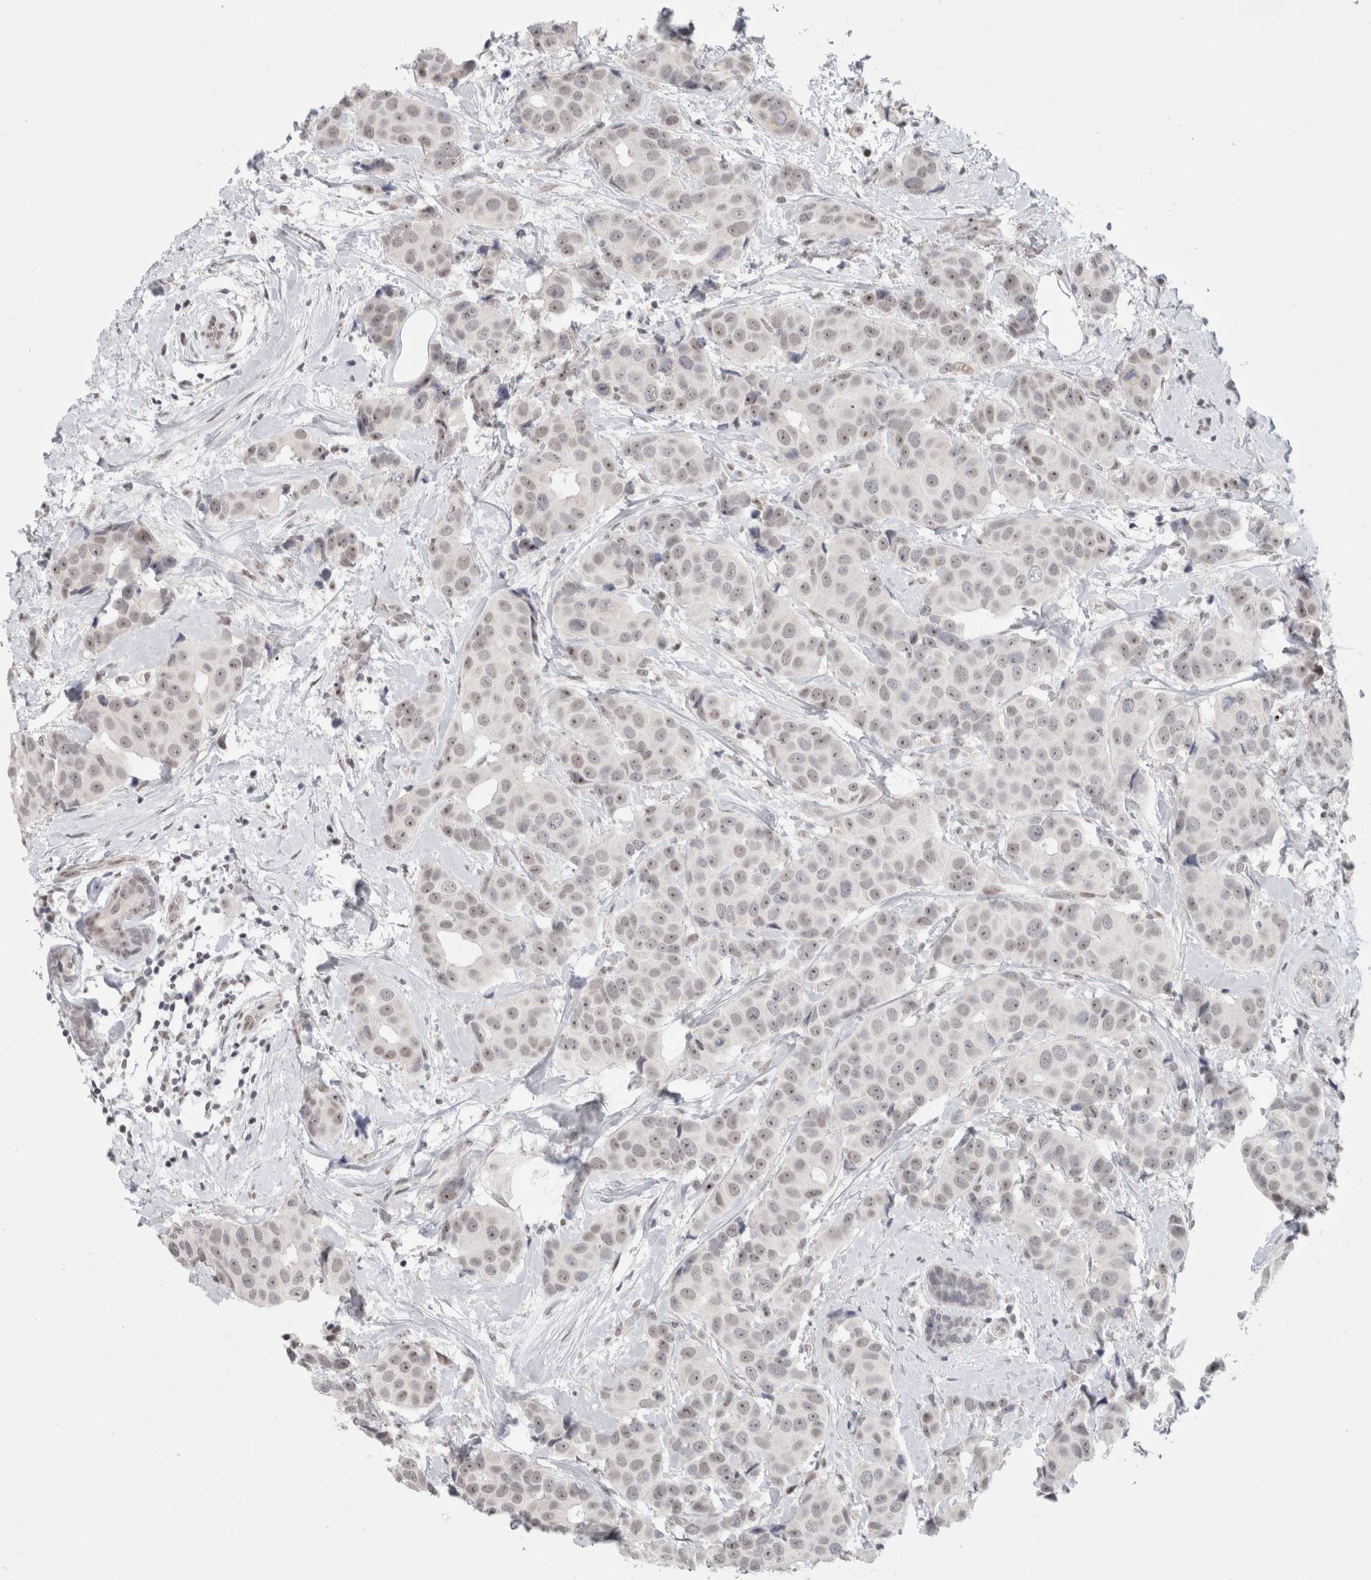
{"staining": {"intensity": "weak", "quantity": "<25%", "location": "nuclear"}, "tissue": "breast cancer", "cell_type": "Tumor cells", "image_type": "cancer", "snomed": [{"axis": "morphology", "description": "Normal tissue, NOS"}, {"axis": "morphology", "description": "Duct carcinoma"}, {"axis": "topography", "description": "Breast"}], "caption": "Invasive ductal carcinoma (breast) was stained to show a protein in brown. There is no significant positivity in tumor cells.", "gene": "SENP6", "patient": {"sex": "female", "age": 39}}